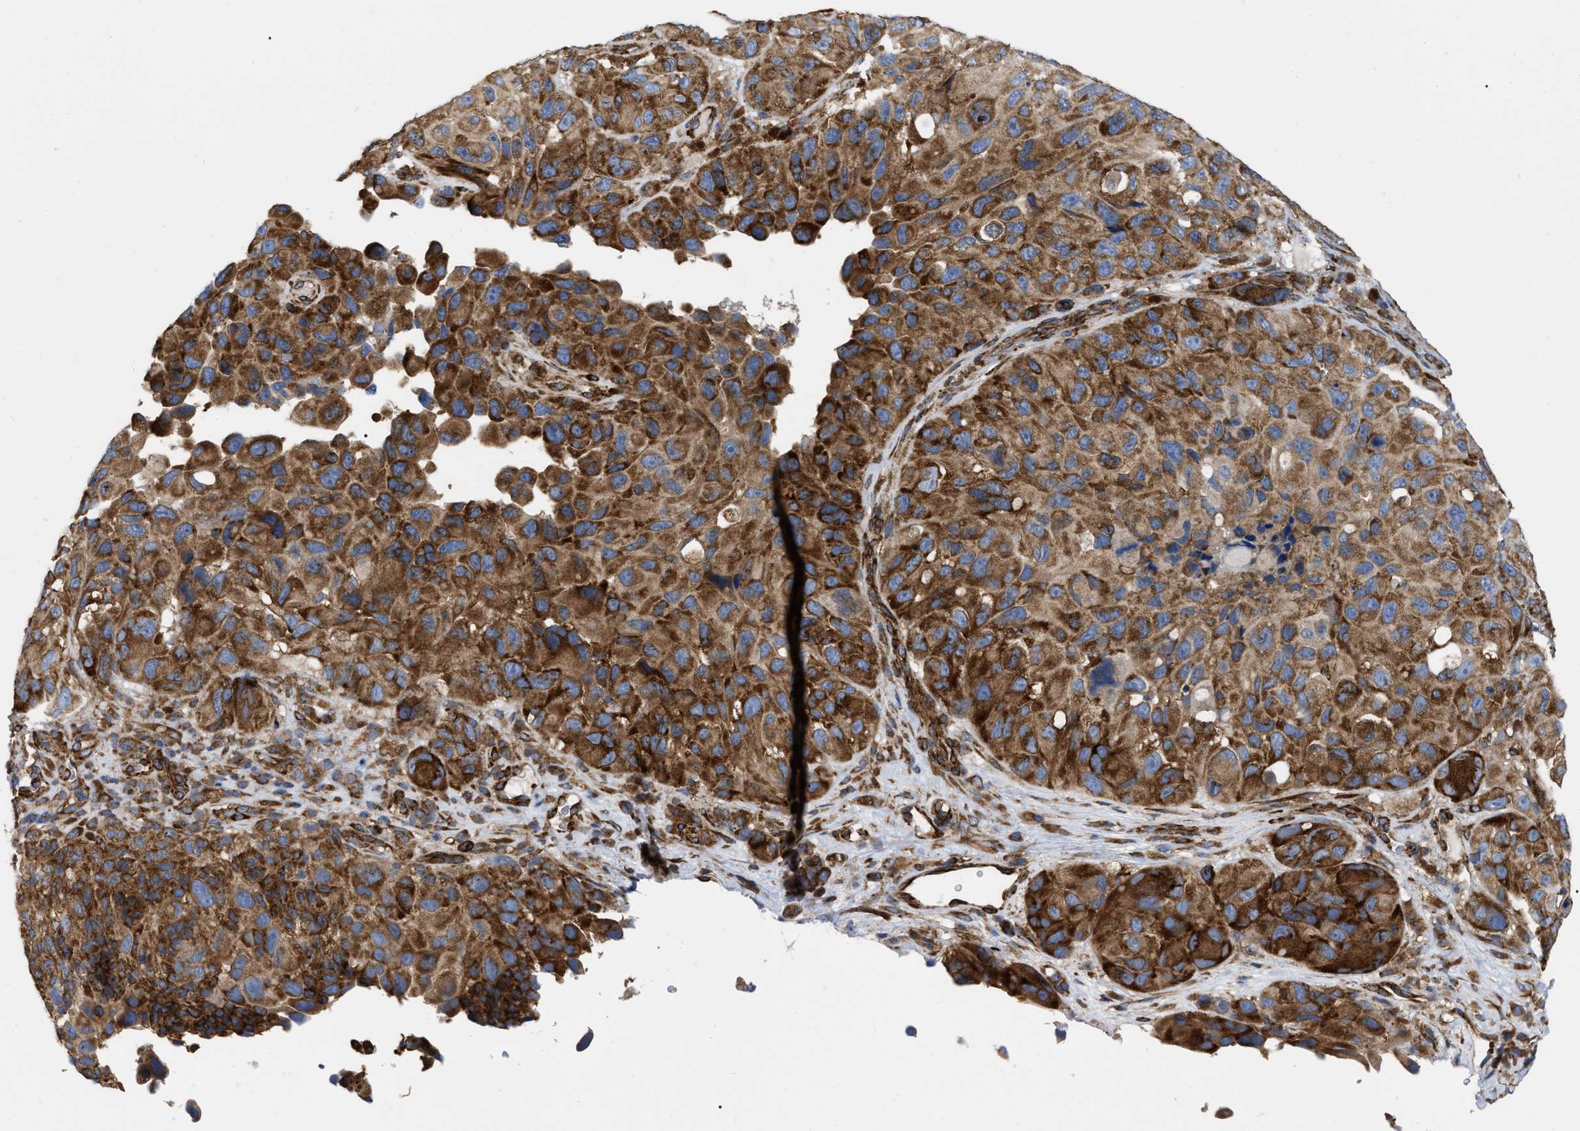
{"staining": {"intensity": "strong", "quantity": ">75%", "location": "cytoplasmic/membranous"}, "tissue": "melanoma", "cell_type": "Tumor cells", "image_type": "cancer", "snomed": [{"axis": "morphology", "description": "Malignant melanoma, NOS"}, {"axis": "topography", "description": "Skin"}], "caption": "Tumor cells demonstrate high levels of strong cytoplasmic/membranous staining in about >75% of cells in human melanoma. (brown staining indicates protein expression, while blue staining denotes nuclei).", "gene": "FAM120A", "patient": {"sex": "female", "age": 73}}